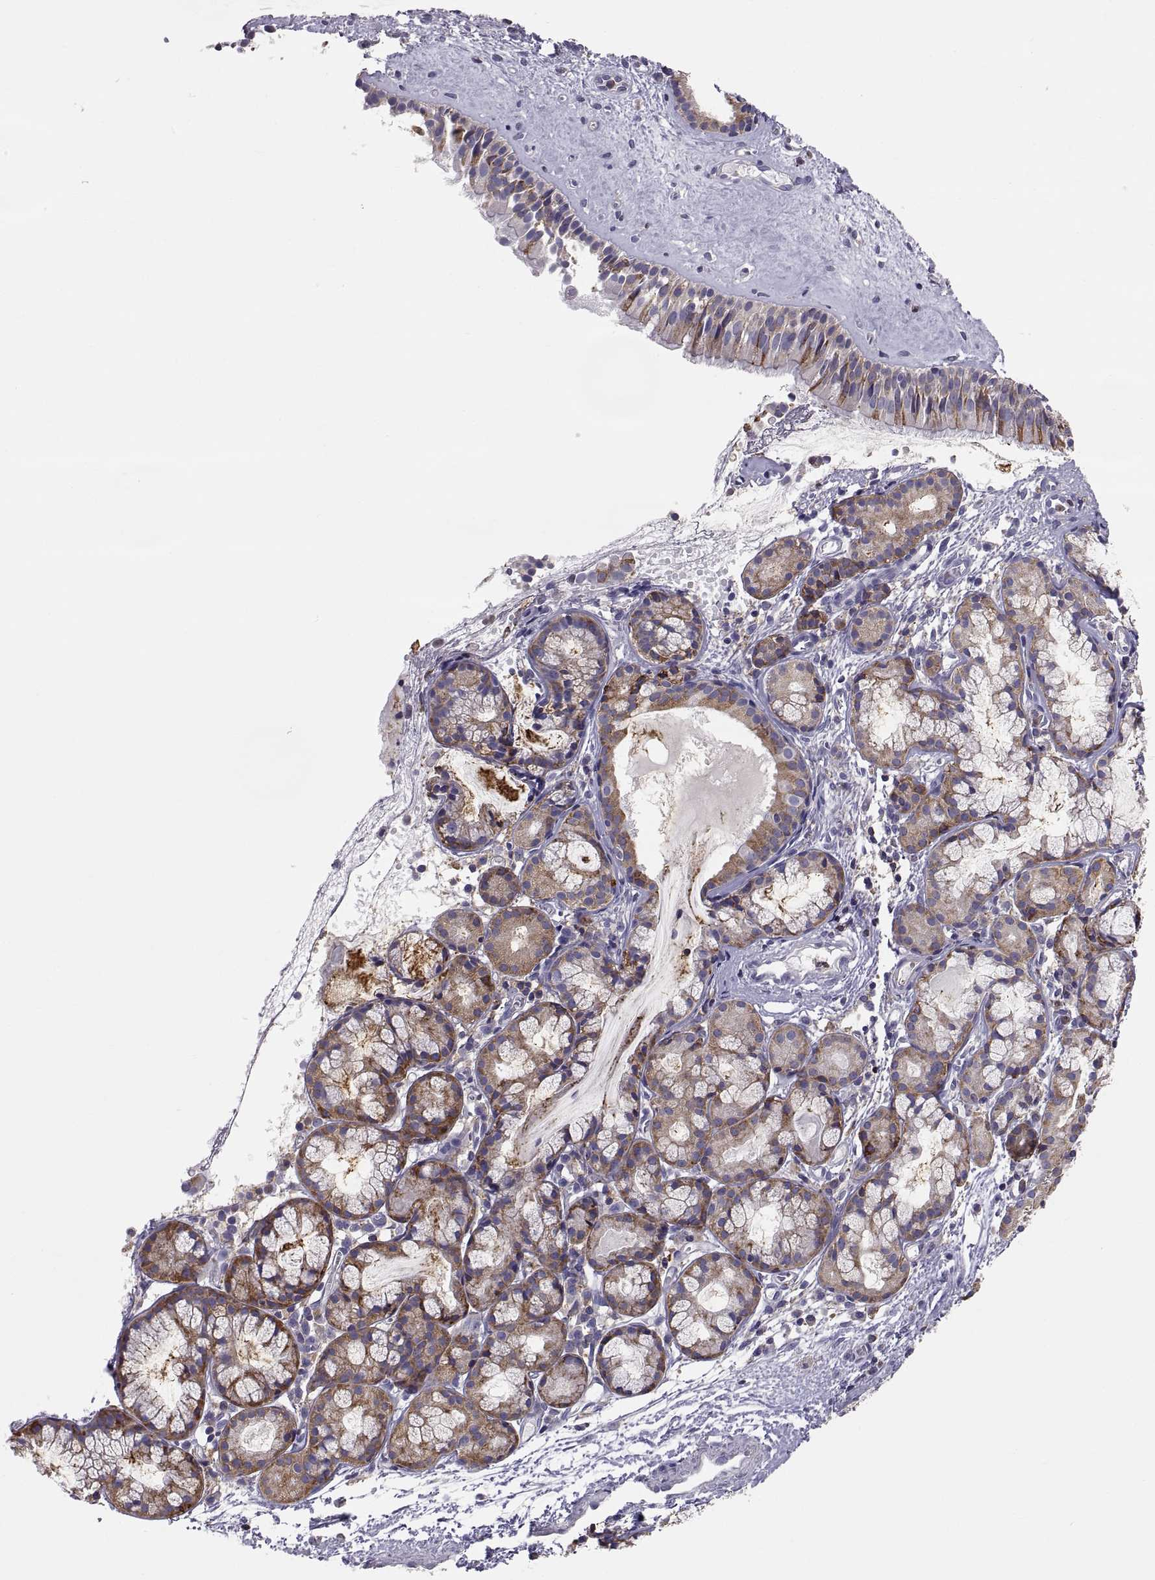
{"staining": {"intensity": "strong", "quantity": "<25%", "location": "cytoplasmic/membranous"}, "tissue": "nasopharynx", "cell_type": "Respiratory epithelial cells", "image_type": "normal", "snomed": [{"axis": "morphology", "description": "Normal tissue, NOS"}, {"axis": "topography", "description": "Nasopharynx"}], "caption": "Strong cytoplasmic/membranous expression is seen in approximately <25% of respiratory epithelial cells in unremarkable nasopharynx. The staining is performed using DAB brown chromogen to label protein expression. The nuclei are counter-stained blue using hematoxylin.", "gene": "ERO1A", "patient": {"sex": "male", "age": 29}}